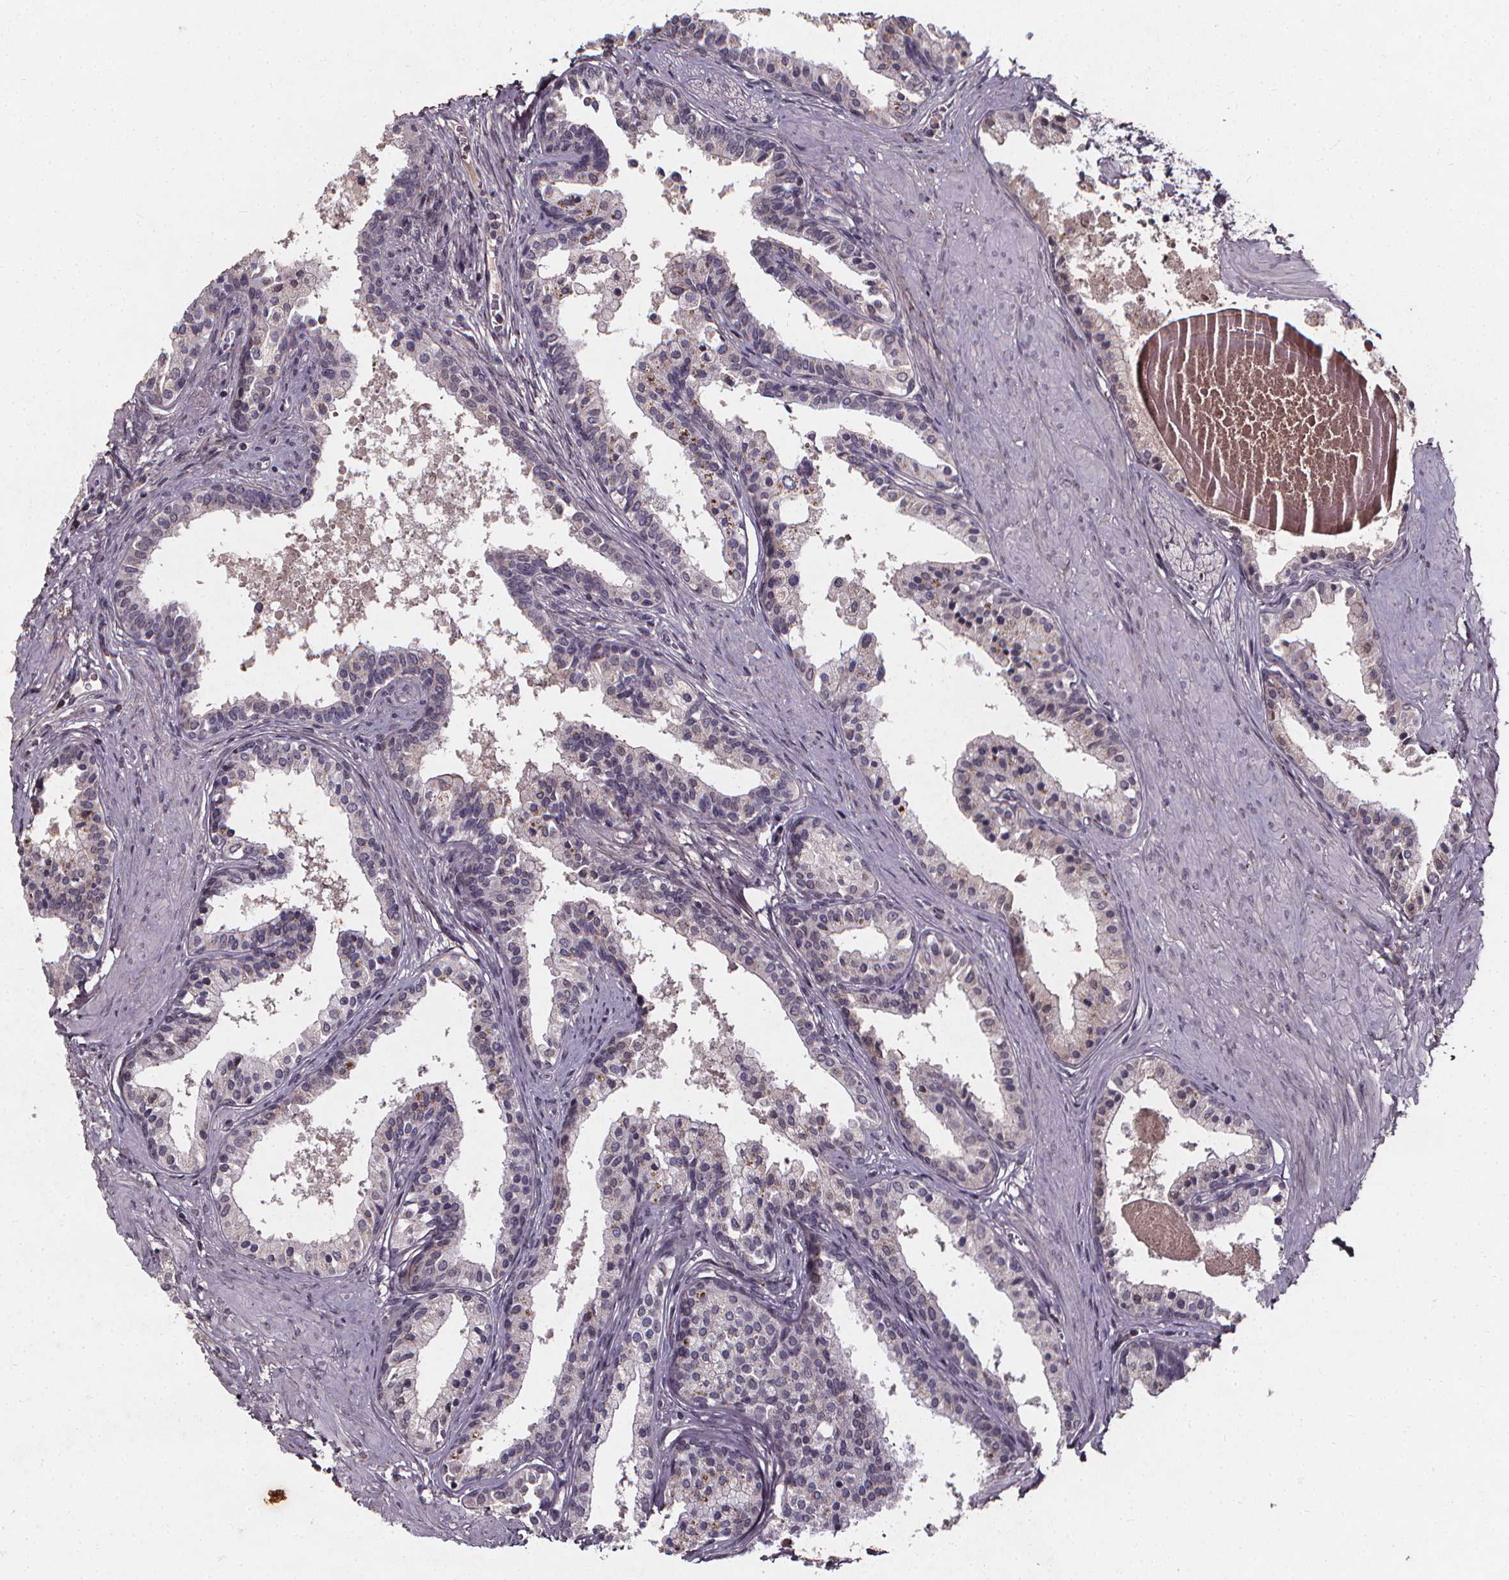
{"staining": {"intensity": "negative", "quantity": "none", "location": "none"}, "tissue": "prostate", "cell_type": "Glandular cells", "image_type": "normal", "snomed": [{"axis": "morphology", "description": "Normal tissue, NOS"}, {"axis": "topography", "description": "Prostate"}], "caption": "The image reveals no staining of glandular cells in normal prostate.", "gene": "SPAG8", "patient": {"sex": "male", "age": 61}}